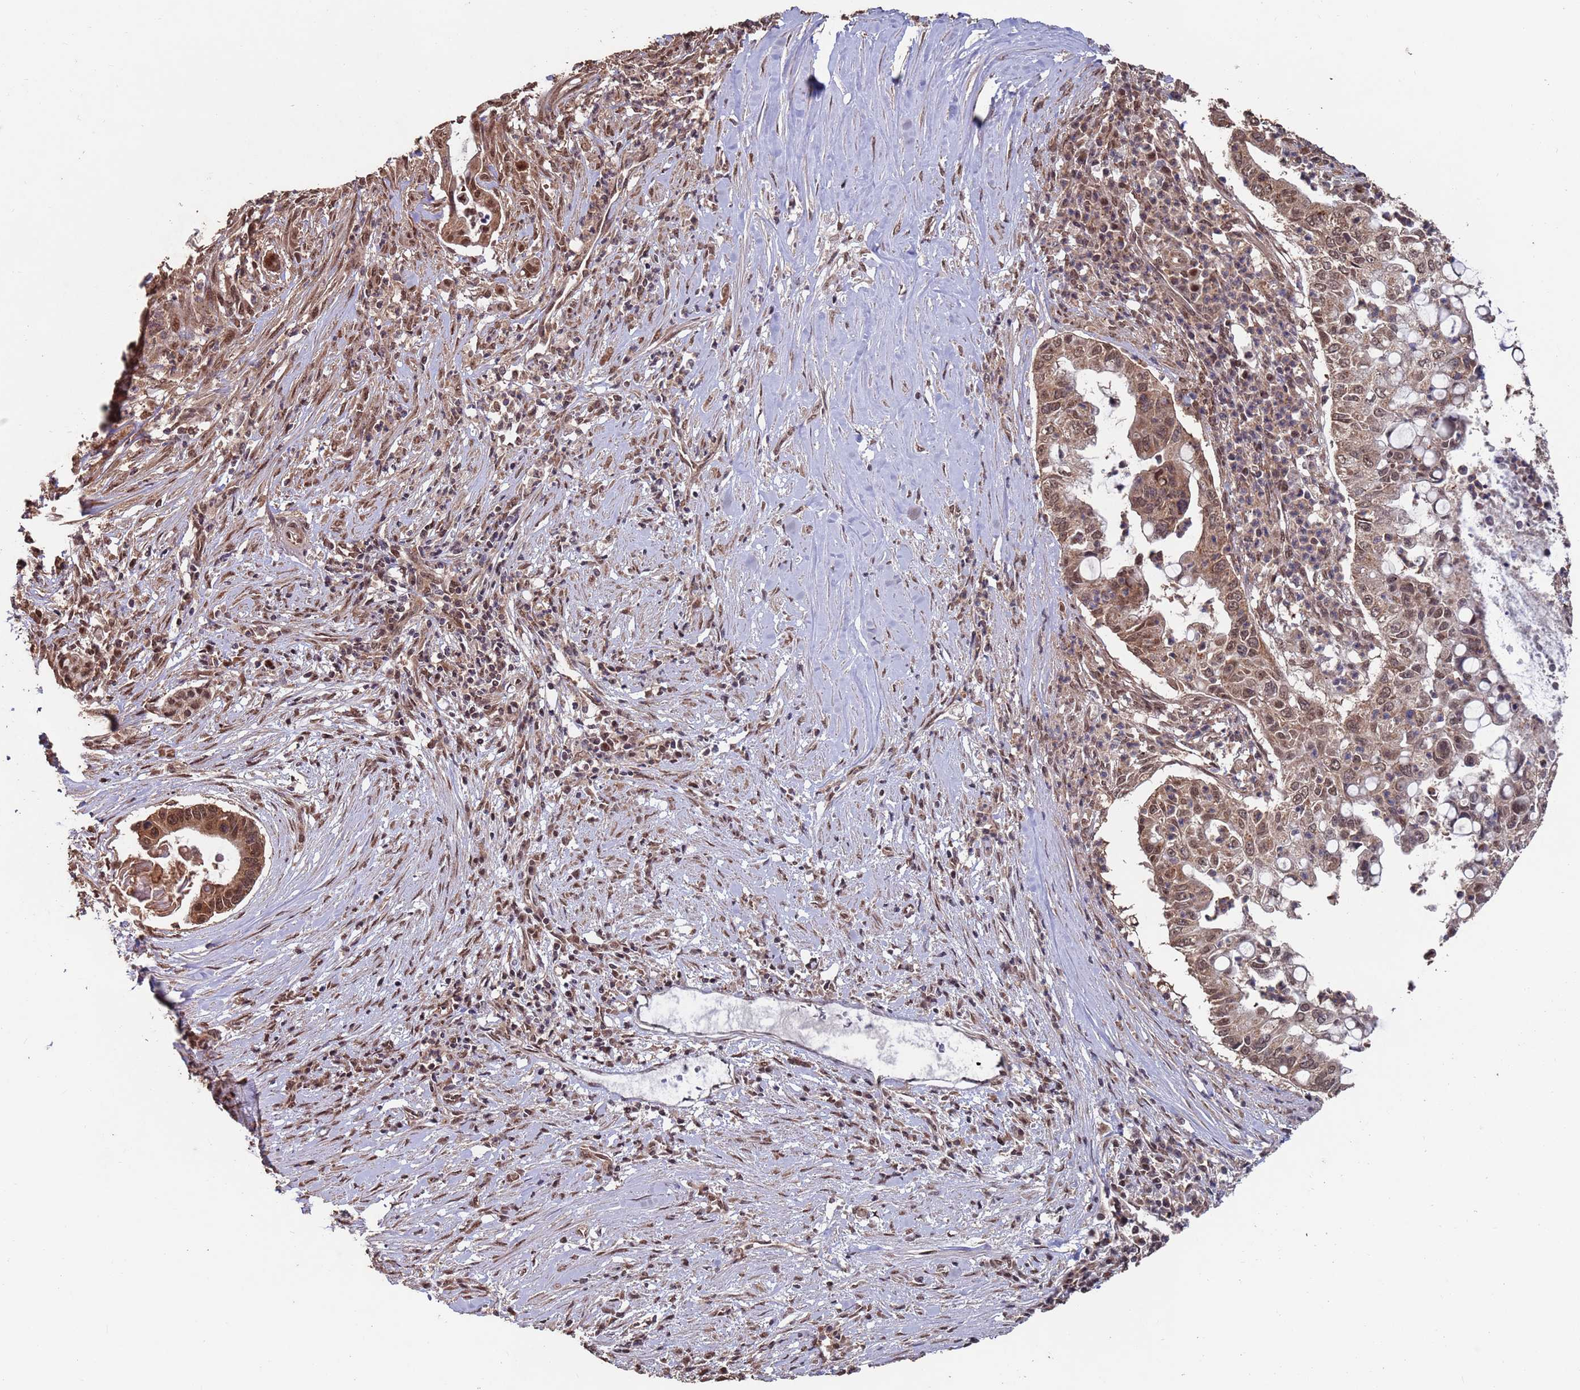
{"staining": {"intensity": "moderate", "quantity": ">75%", "location": "cytoplasmic/membranous,nuclear"}, "tissue": "pancreatic cancer", "cell_type": "Tumor cells", "image_type": "cancer", "snomed": [{"axis": "morphology", "description": "Adenocarcinoma, NOS"}, {"axis": "topography", "description": "Pancreas"}], "caption": "A medium amount of moderate cytoplasmic/membranous and nuclear positivity is seen in approximately >75% of tumor cells in adenocarcinoma (pancreatic) tissue.", "gene": "PRR7", "patient": {"sex": "male", "age": 73}}